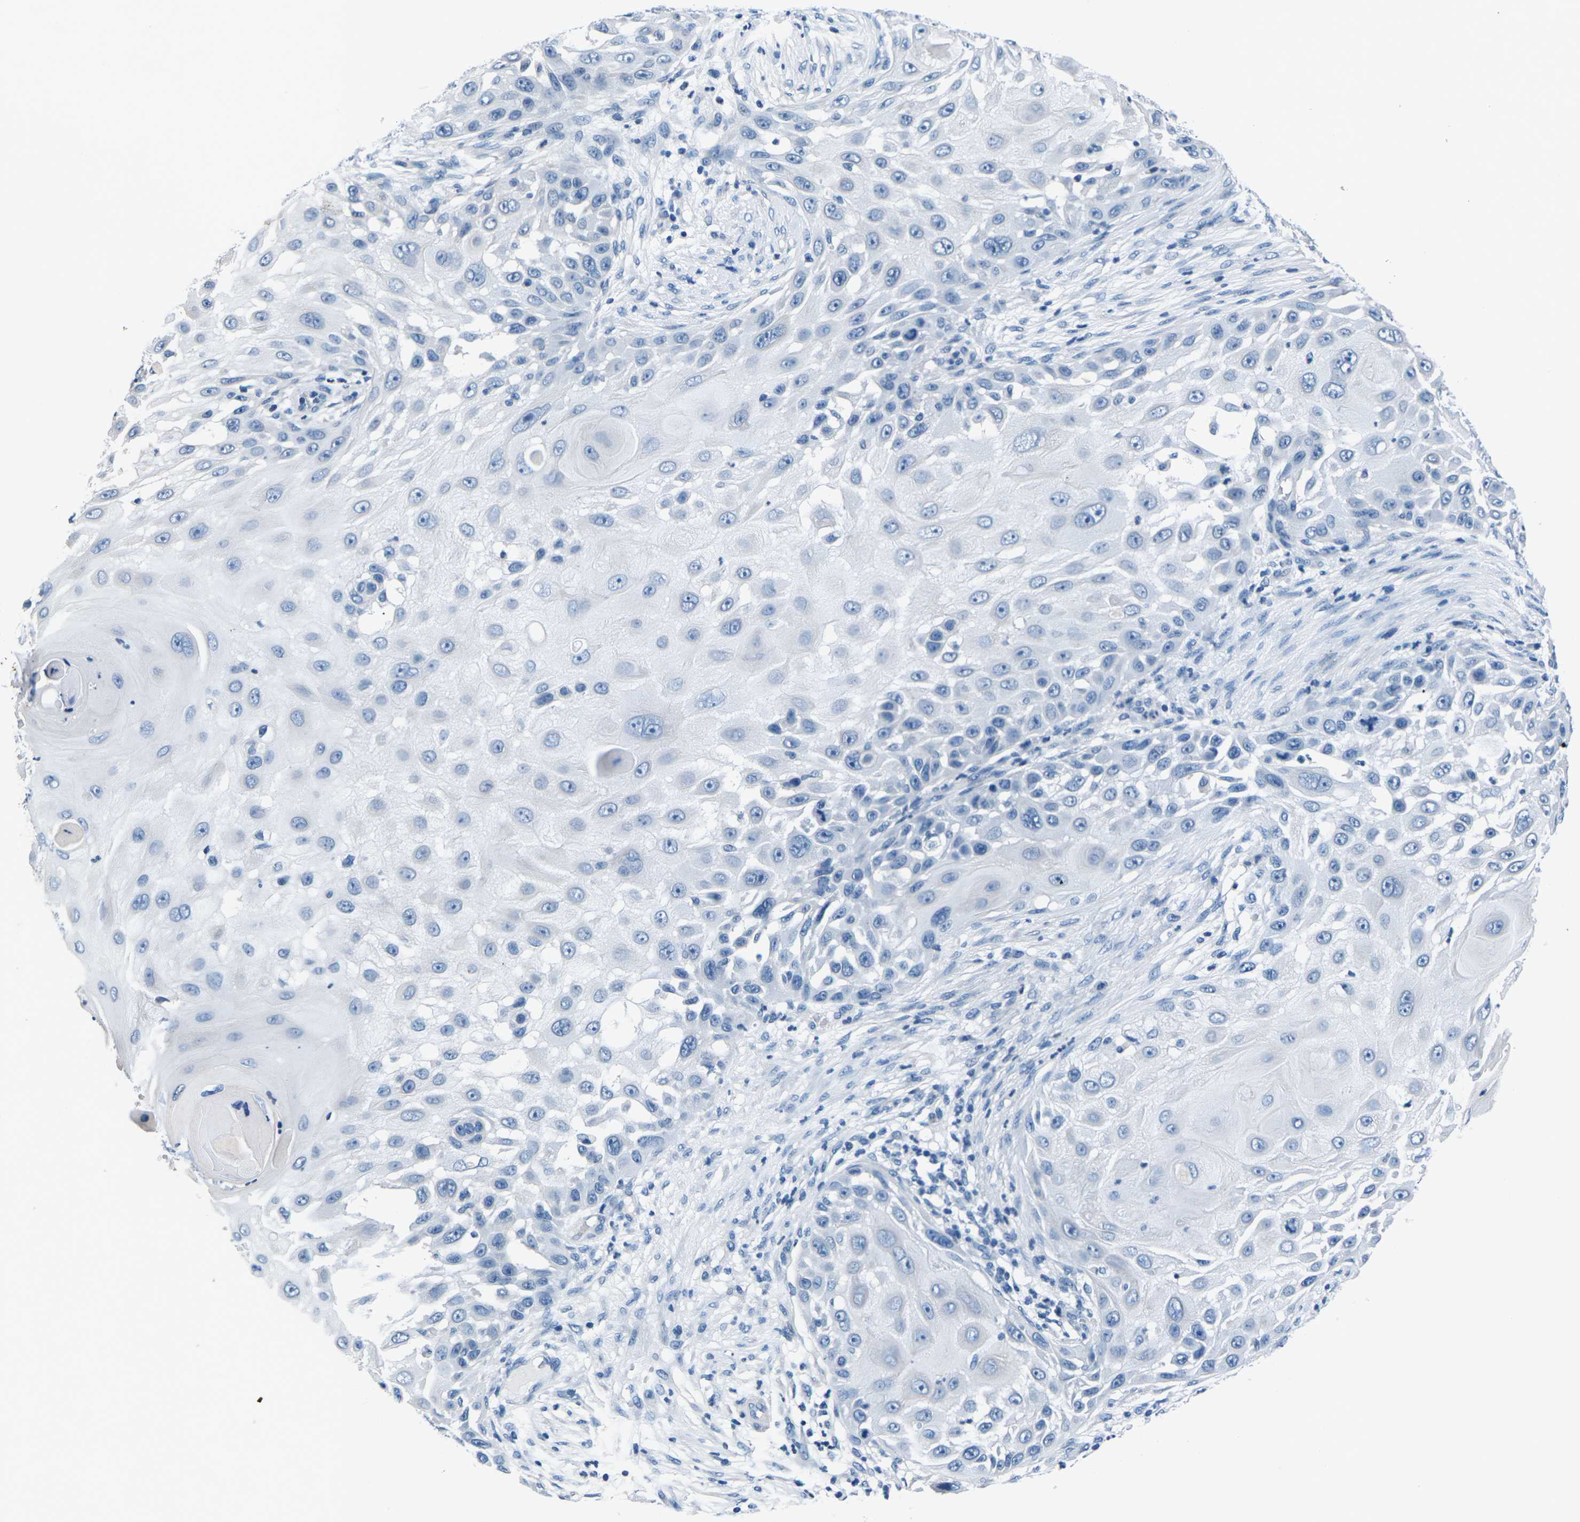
{"staining": {"intensity": "negative", "quantity": "none", "location": "none"}, "tissue": "skin cancer", "cell_type": "Tumor cells", "image_type": "cancer", "snomed": [{"axis": "morphology", "description": "Squamous cell carcinoma, NOS"}, {"axis": "topography", "description": "Skin"}], "caption": "Immunohistochemistry image of neoplastic tissue: skin cancer (squamous cell carcinoma) stained with DAB (3,3'-diaminobenzidine) displays no significant protein positivity in tumor cells. The staining is performed using DAB (3,3'-diaminobenzidine) brown chromogen with nuclei counter-stained in using hematoxylin.", "gene": "UMOD", "patient": {"sex": "female", "age": 44}}